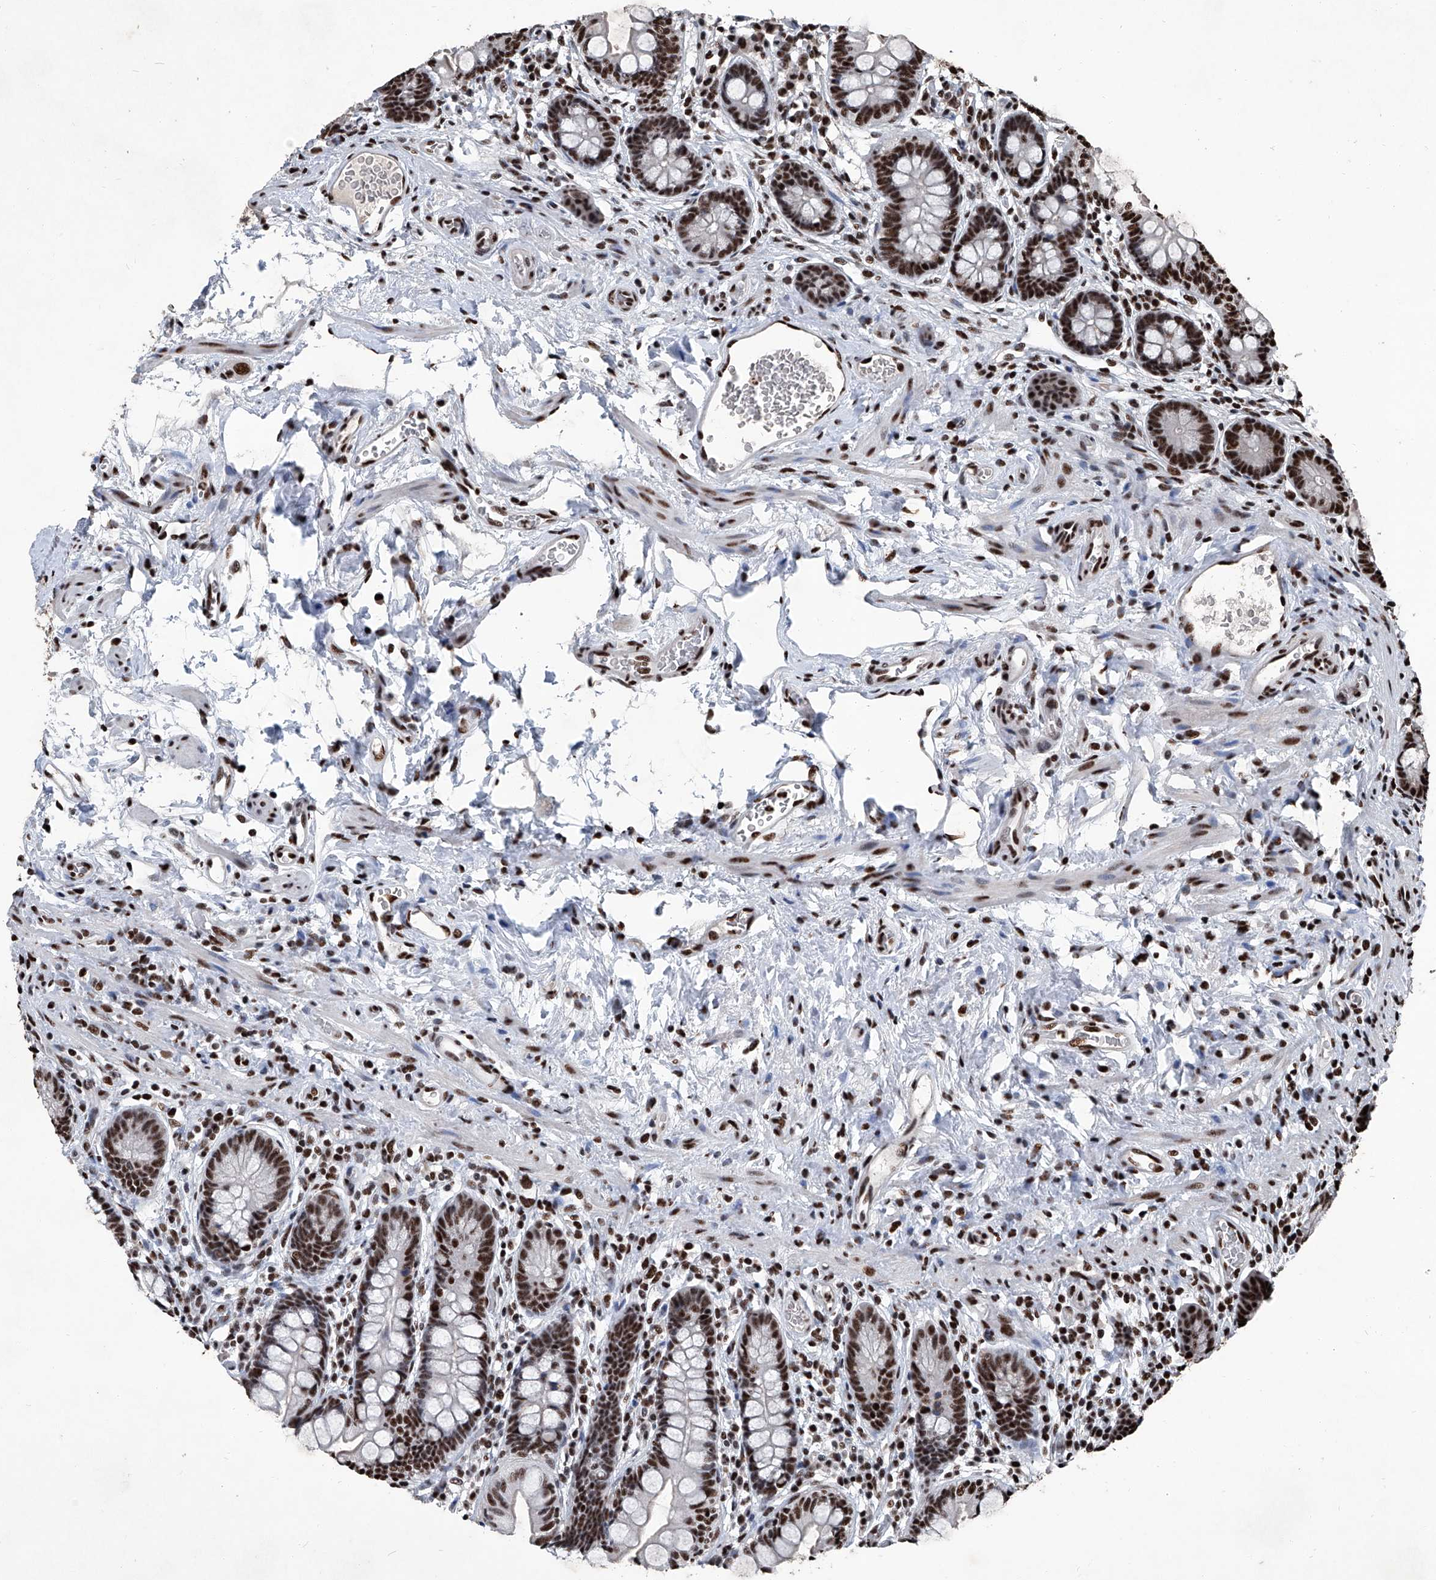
{"staining": {"intensity": "strong", "quantity": ">75%", "location": "nuclear"}, "tissue": "small intestine", "cell_type": "Glandular cells", "image_type": "normal", "snomed": [{"axis": "morphology", "description": "Normal tissue, NOS"}, {"axis": "topography", "description": "Small intestine"}], "caption": "Protein analysis of normal small intestine reveals strong nuclear positivity in about >75% of glandular cells. (Stains: DAB in brown, nuclei in blue, Microscopy: brightfield microscopy at high magnification).", "gene": "DDX39B", "patient": {"sex": "male", "age": 52}}